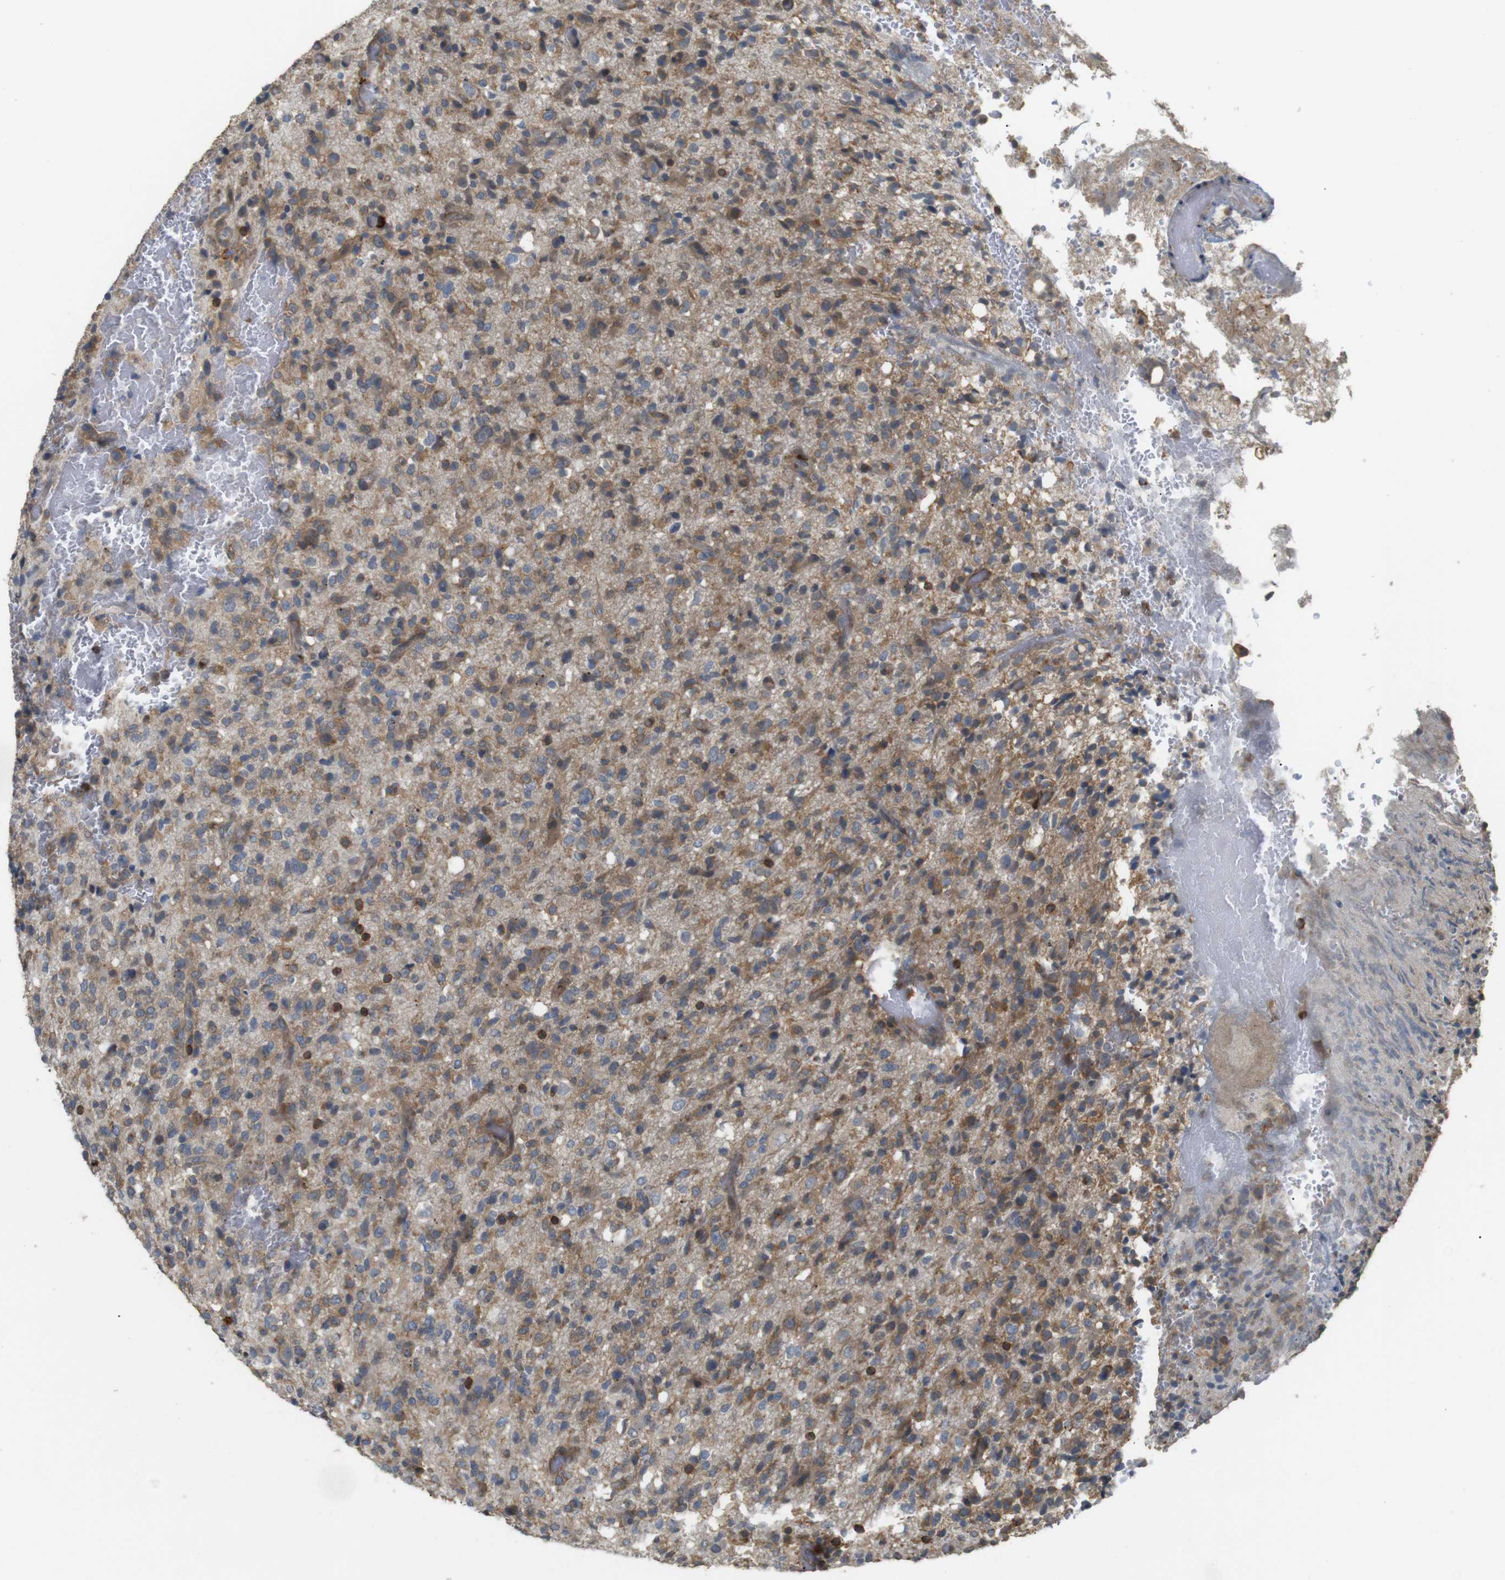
{"staining": {"intensity": "moderate", "quantity": "25%-75%", "location": "cytoplasmic/membranous"}, "tissue": "glioma", "cell_type": "Tumor cells", "image_type": "cancer", "snomed": [{"axis": "morphology", "description": "Glioma, malignant, High grade"}, {"axis": "topography", "description": "Brain"}], "caption": "Human malignant high-grade glioma stained with a brown dye shows moderate cytoplasmic/membranous positive staining in about 25%-75% of tumor cells.", "gene": "KSR1", "patient": {"sex": "male", "age": 71}}